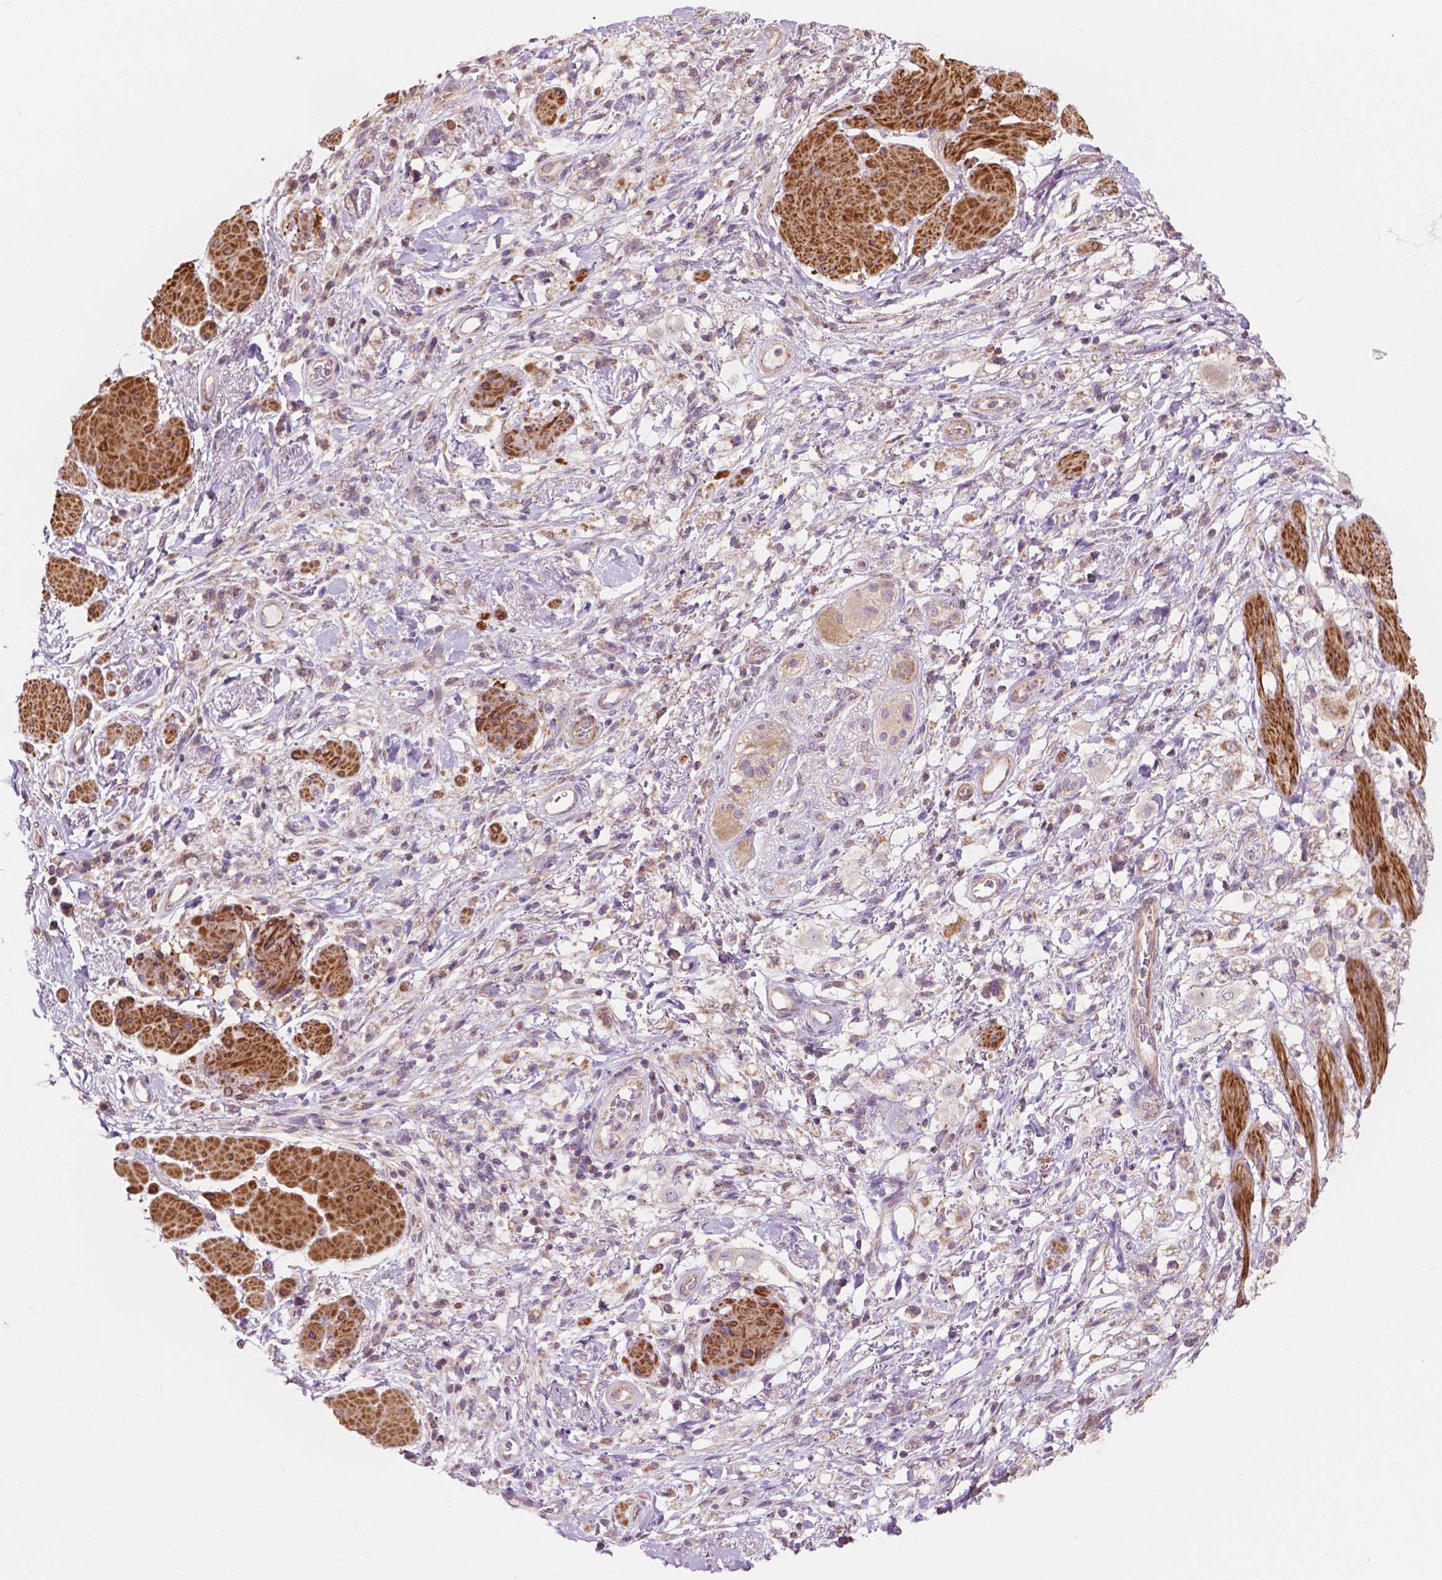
{"staining": {"intensity": "weak", "quantity": "25%-75%", "location": "cytoplasmic/membranous"}, "tissue": "stomach cancer", "cell_type": "Tumor cells", "image_type": "cancer", "snomed": [{"axis": "morphology", "description": "Adenocarcinoma, NOS"}, {"axis": "topography", "description": "Stomach"}], "caption": "Stomach adenocarcinoma stained for a protein (brown) shows weak cytoplasmic/membranous positive positivity in approximately 25%-75% of tumor cells.", "gene": "NDUFA10", "patient": {"sex": "female", "age": 60}}